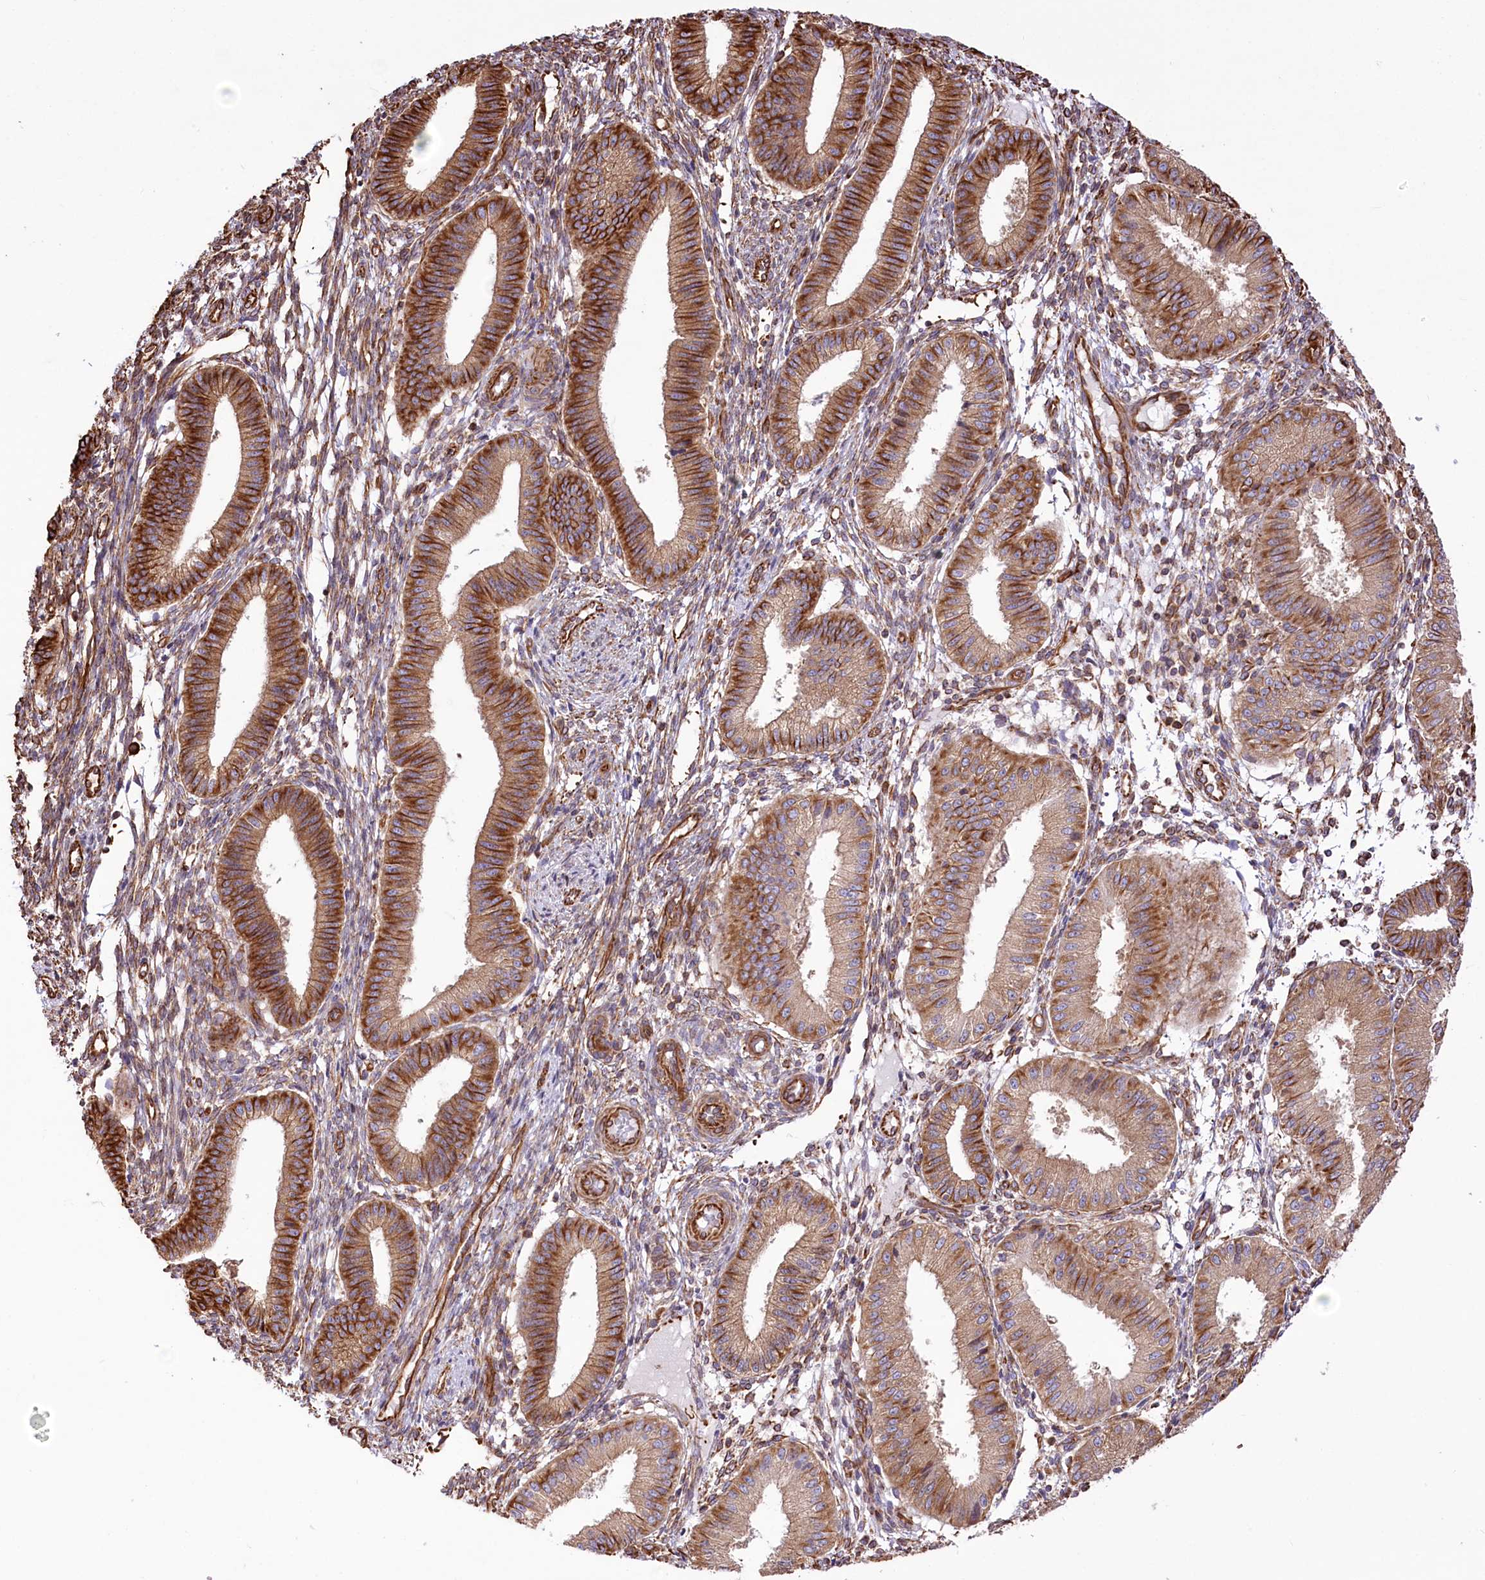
{"staining": {"intensity": "moderate", "quantity": ">75%", "location": "cytoplasmic/membranous"}, "tissue": "endometrium", "cell_type": "Cells in endometrial stroma", "image_type": "normal", "snomed": [{"axis": "morphology", "description": "Normal tissue, NOS"}, {"axis": "topography", "description": "Endometrium"}], "caption": "Normal endometrium reveals moderate cytoplasmic/membranous expression in approximately >75% of cells in endometrial stroma The protein of interest is stained brown, and the nuclei are stained in blue (DAB (3,3'-diaminobenzidine) IHC with brightfield microscopy, high magnification)..", "gene": "TTC1", "patient": {"sex": "female", "age": 39}}